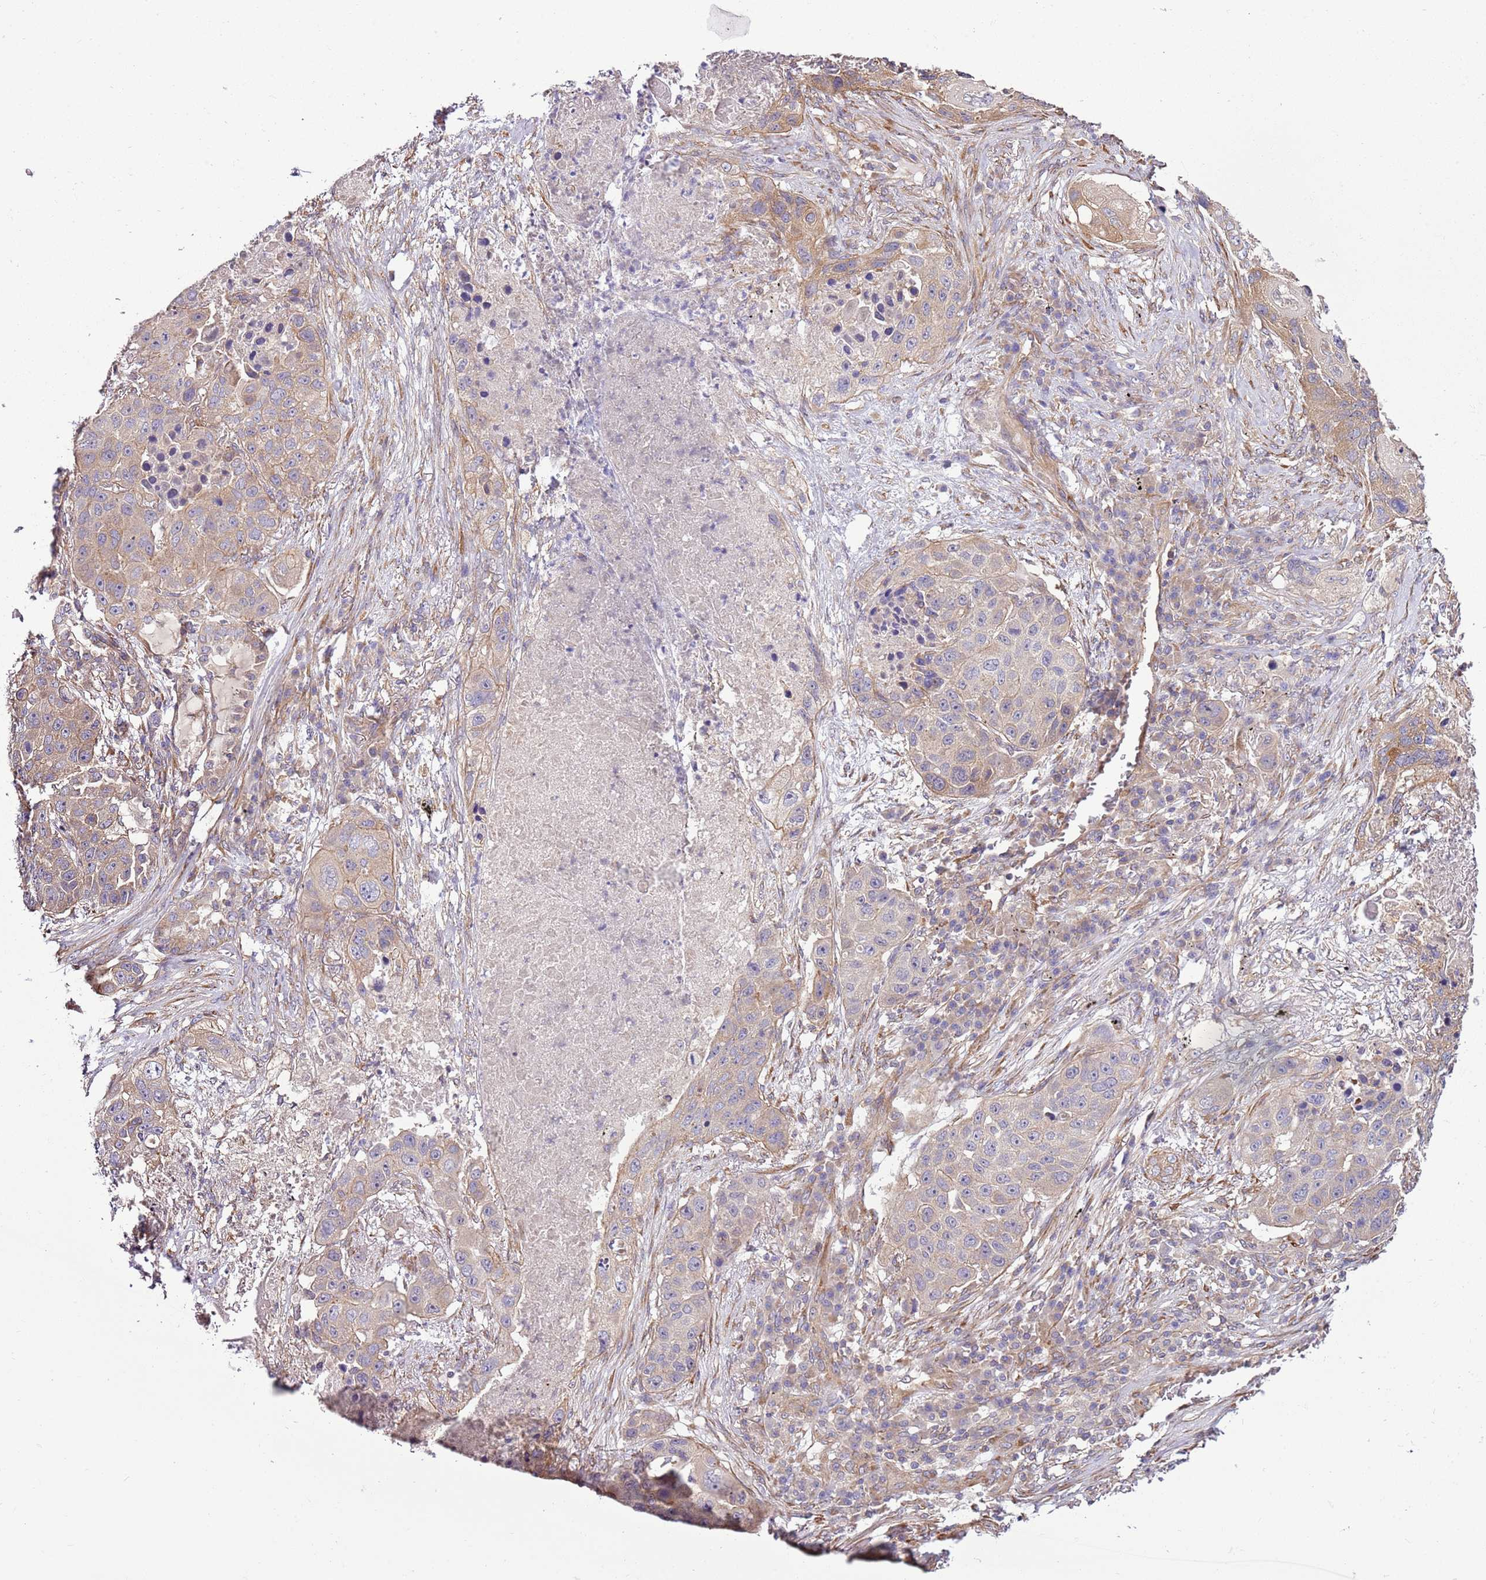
{"staining": {"intensity": "moderate", "quantity": "25%-75%", "location": "cytoplasmic/membranous"}, "tissue": "lung cancer", "cell_type": "Tumor cells", "image_type": "cancer", "snomed": [{"axis": "morphology", "description": "Squamous cell carcinoma, NOS"}, {"axis": "topography", "description": "Lung"}], "caption": "Immunohistochemical staining of lung cancer (squamous cell carcinoma) demonstrates moderate cytoplasmic/membranous protein expression in about 25%-75% of tumor cells.", "gene": "GNL1", "patient": {"sex": "female", "age": 63}}